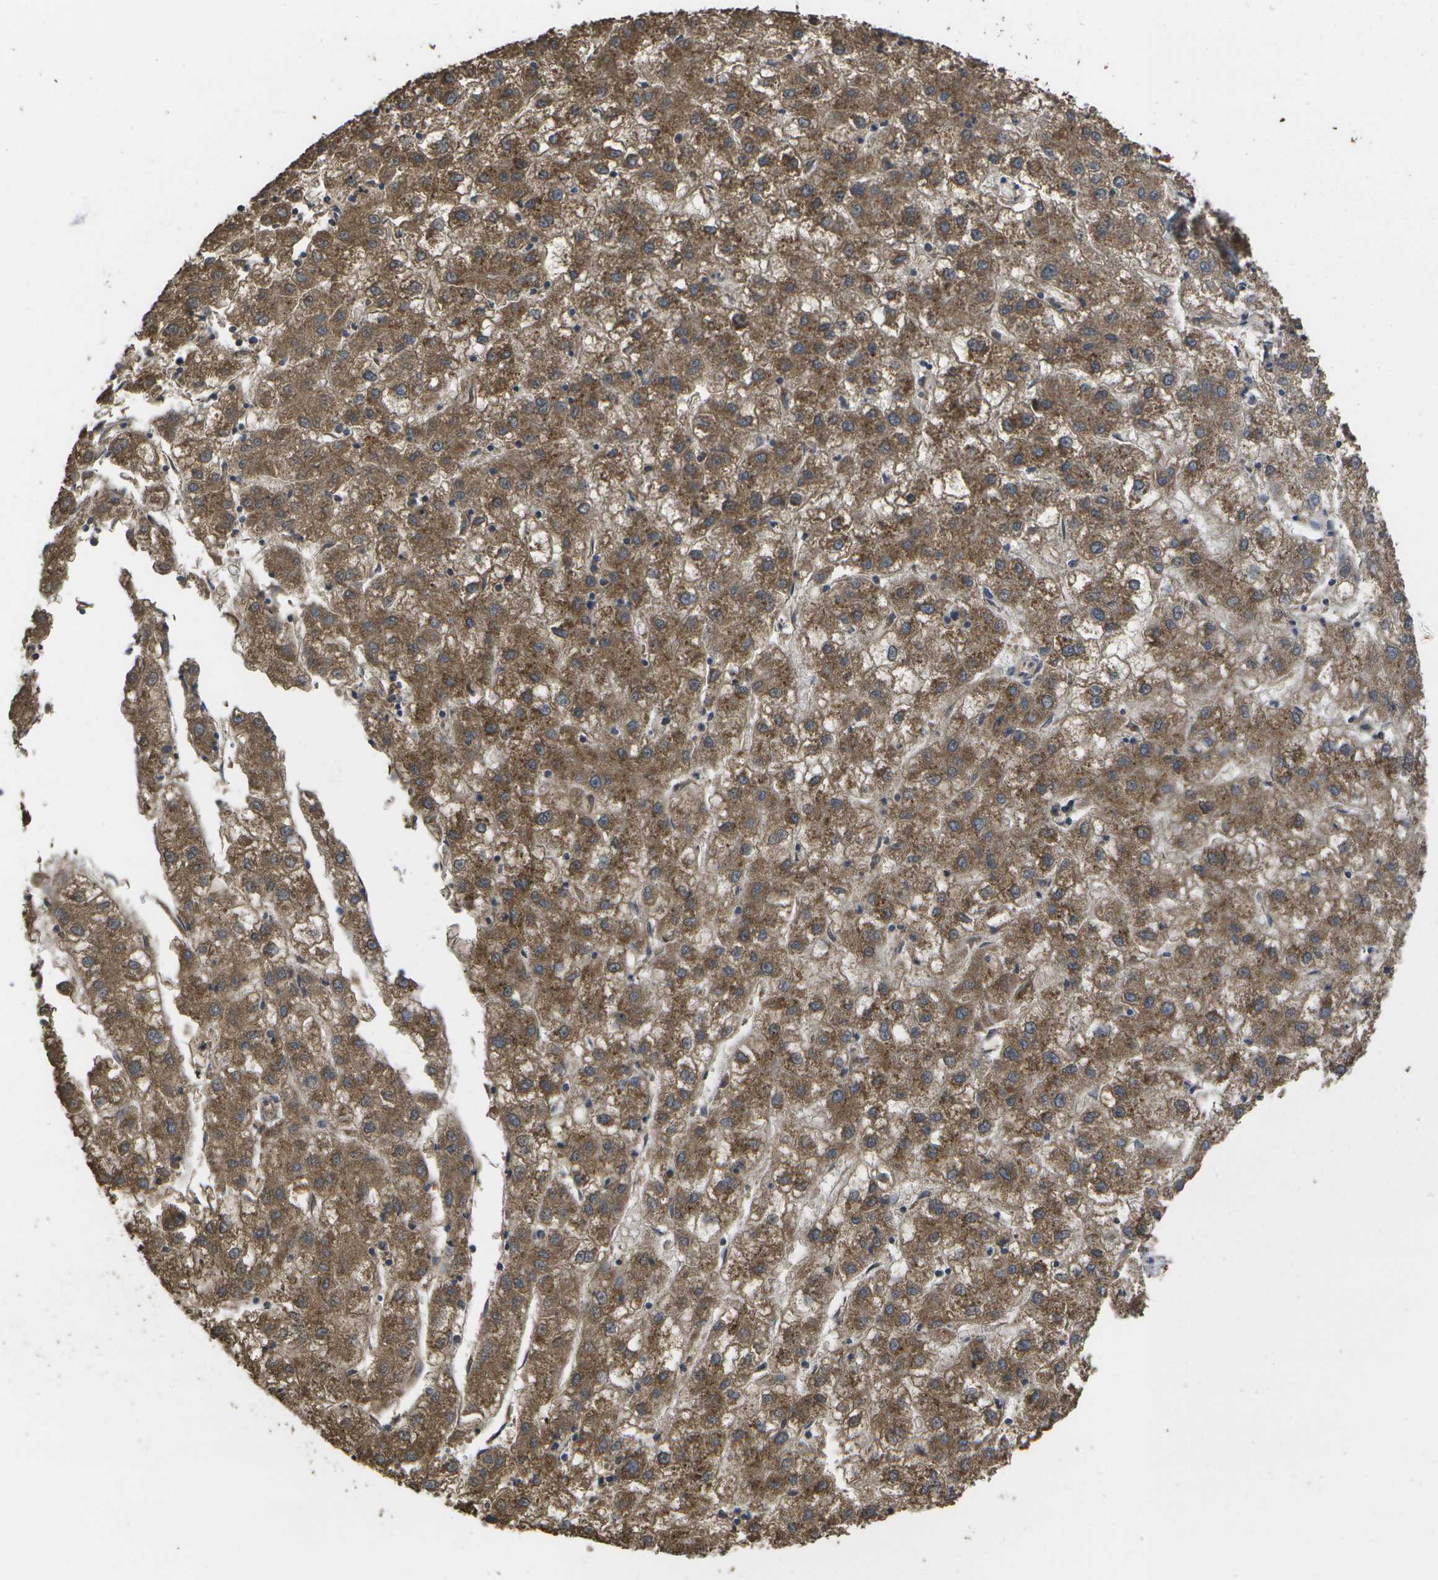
{"staining": {"intensity": "moderate", "quantity": ">75%", "location": "cytoplasmic/membranous"}, "tissue": "liver cancer", "cell_type": "Tumor cells", "image_type": "cancer", "snomed": [{"axis": "morphology", "description": "Carcinoma, Hepatocellular, NOS"}, {"axis": "topography", "description": "Liver"}], "caption": "Moderate cytoplasmic/membranous positivity is appreciated in approximately >75% of tumor cells in liver cancer.", "gene": "SACS", "patient": {"sex": "male", "age": 72}}